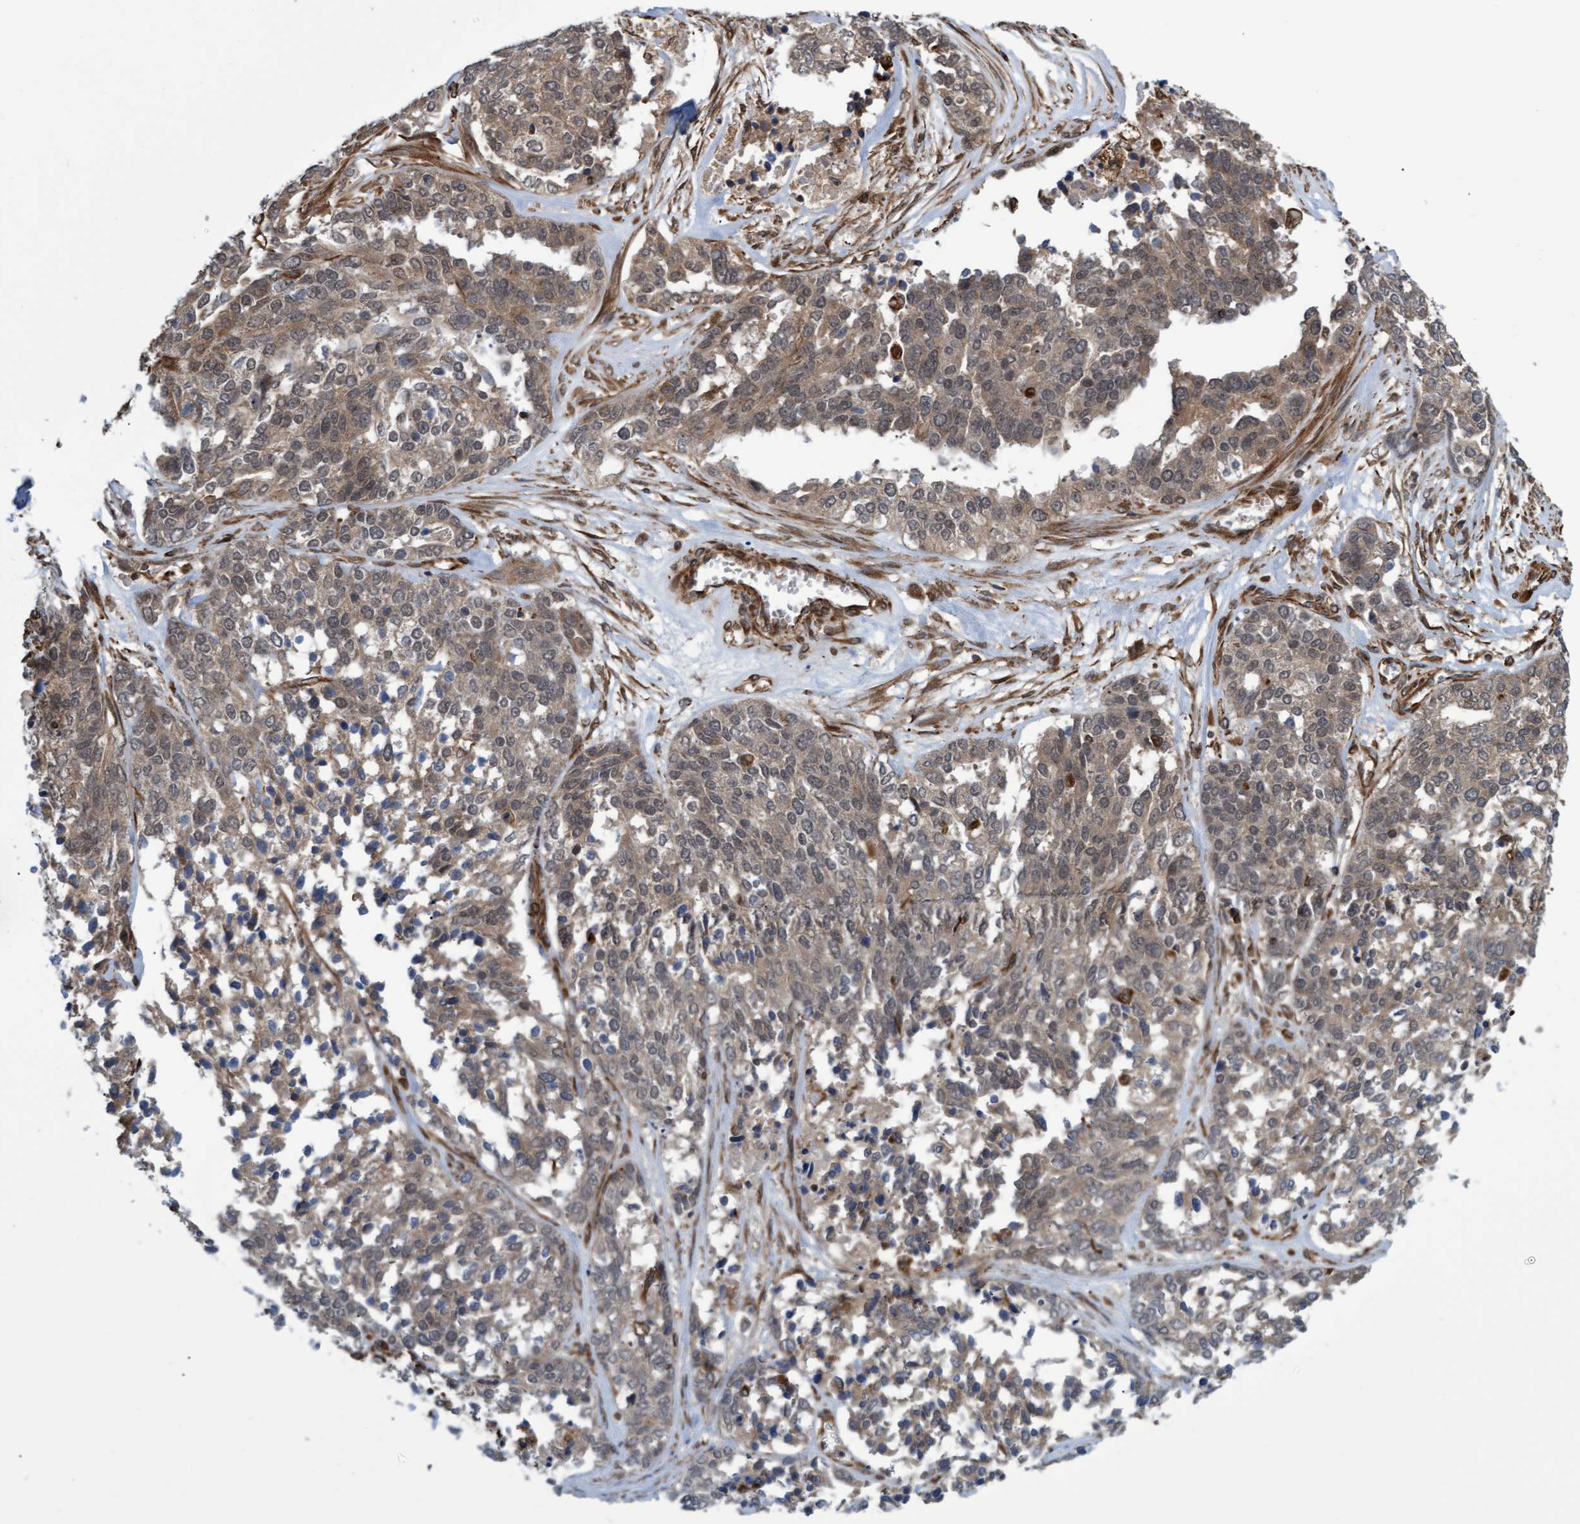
{"staining": {"intensity": "moderate", "quantity": ">75%", "location": "cytoplasmic/membranous"}, "tissue": "ovarian cancer", "cell_type": "Tumor cells", "image_type": "cancer", "snomed": [{"axis": "morphology", "description": "Cystadenocarcinoma, serous, NOS"}, {"axis": "topography", "description": "Ovary"}], "caption": "A high-resolution photomicrograph shows IHC staining of serous cystadenocarcinoma (ovarian), which exhibits moderate cytoplasmic/membranous staining in about >75% of tumor cells. The staining was performed using DAB to visualize the protein expression in brown, while the nuclei were stained in blue with hematoxylin (Magnification: 20x).", "gene": "TNFRSF10B", "patient": {"sex": "female", "age": 44}}